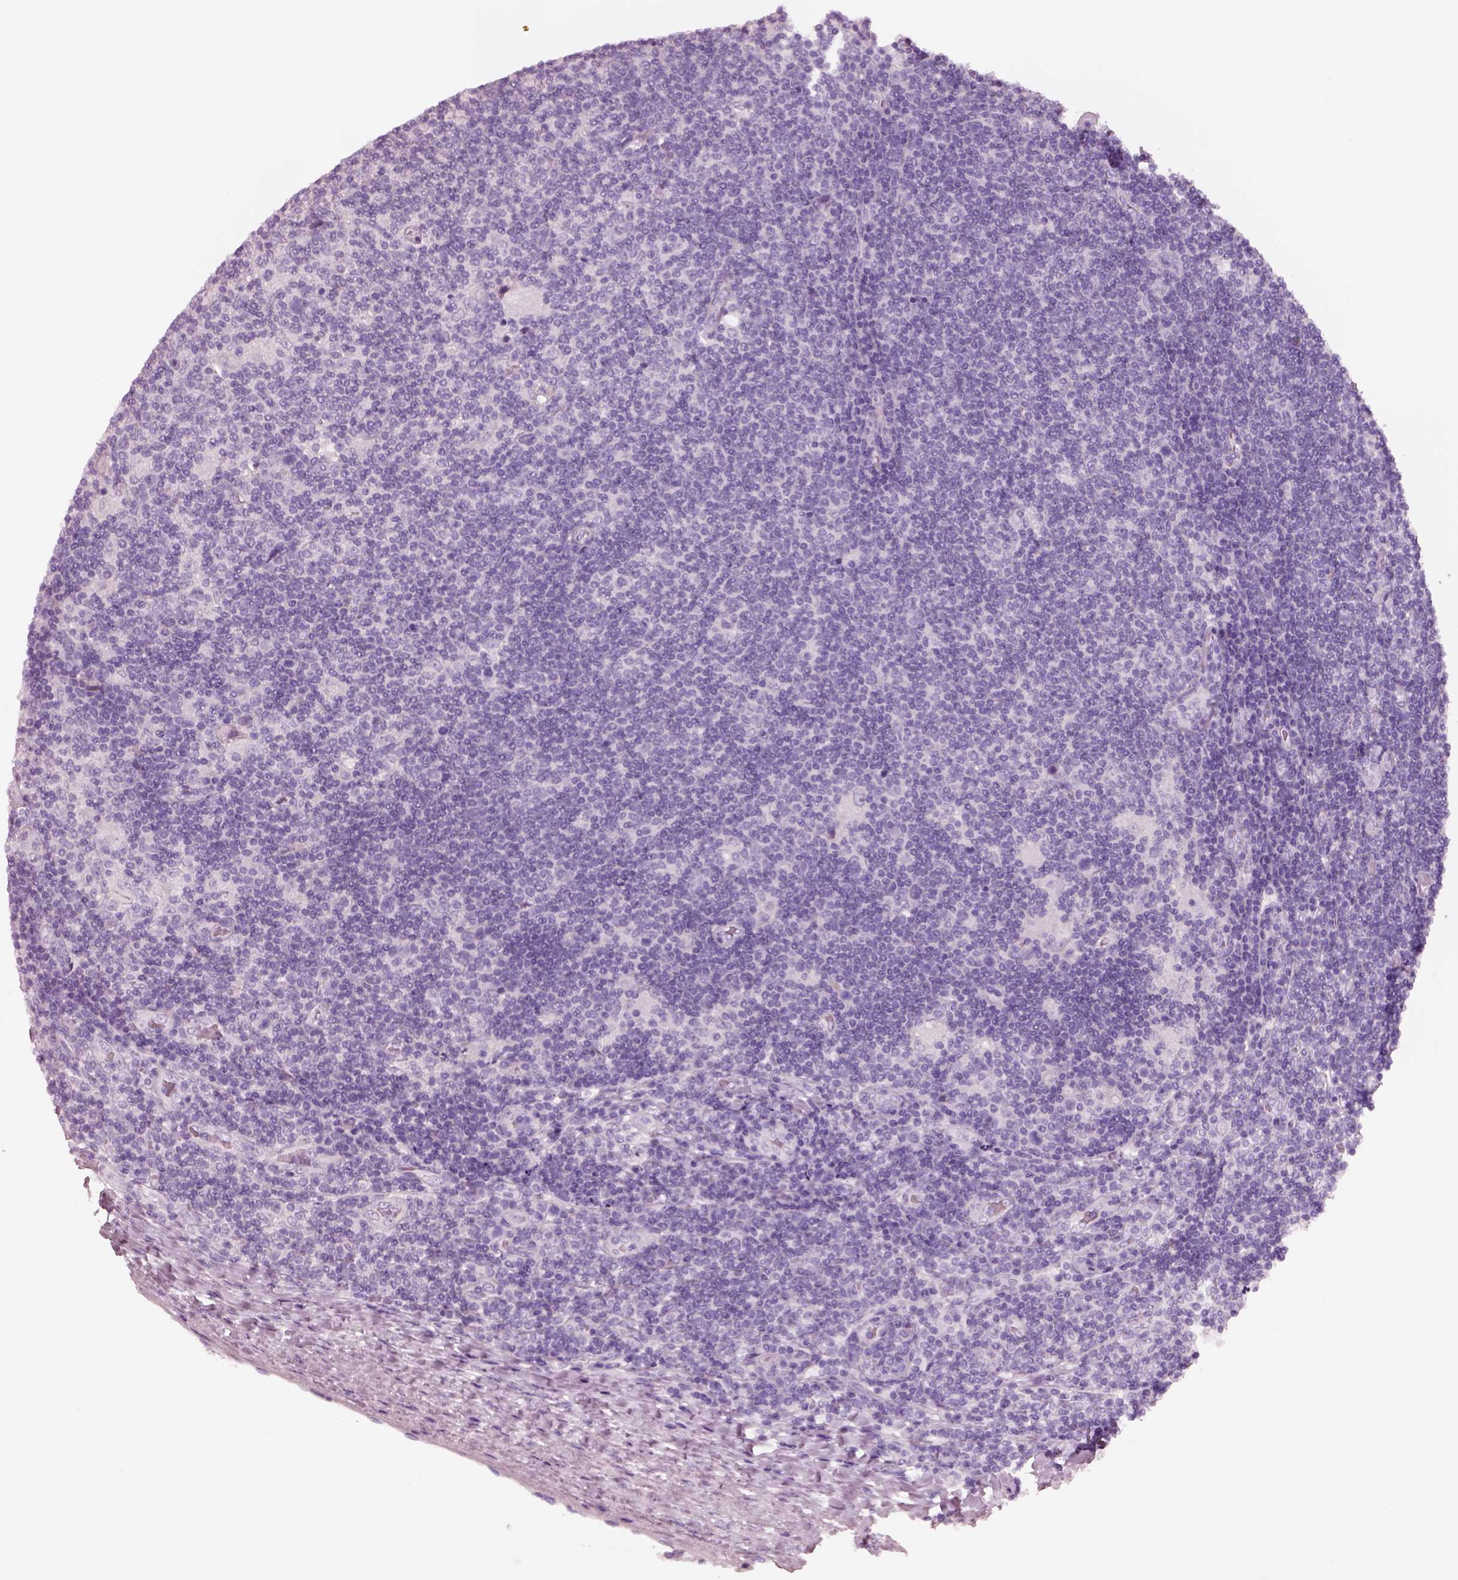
{"staining": {"intensity": "negative", "quantity": "none", "location": "none"}, "tissue": "lymphoma", "cell_type": "Tumor cells", "image_type": "cancer", "snomed": [{"axis": "morphology", "description": "Hodgkin's disease, NOS"}, {"axis": "topography", "description": "Lymph node"}], "caption": "Lymphoma was stained to show a protein in brown. There is no significant expression in tumor cells.", "gene": "PNOC", "patient": {"sex": "male", "age": 40}}